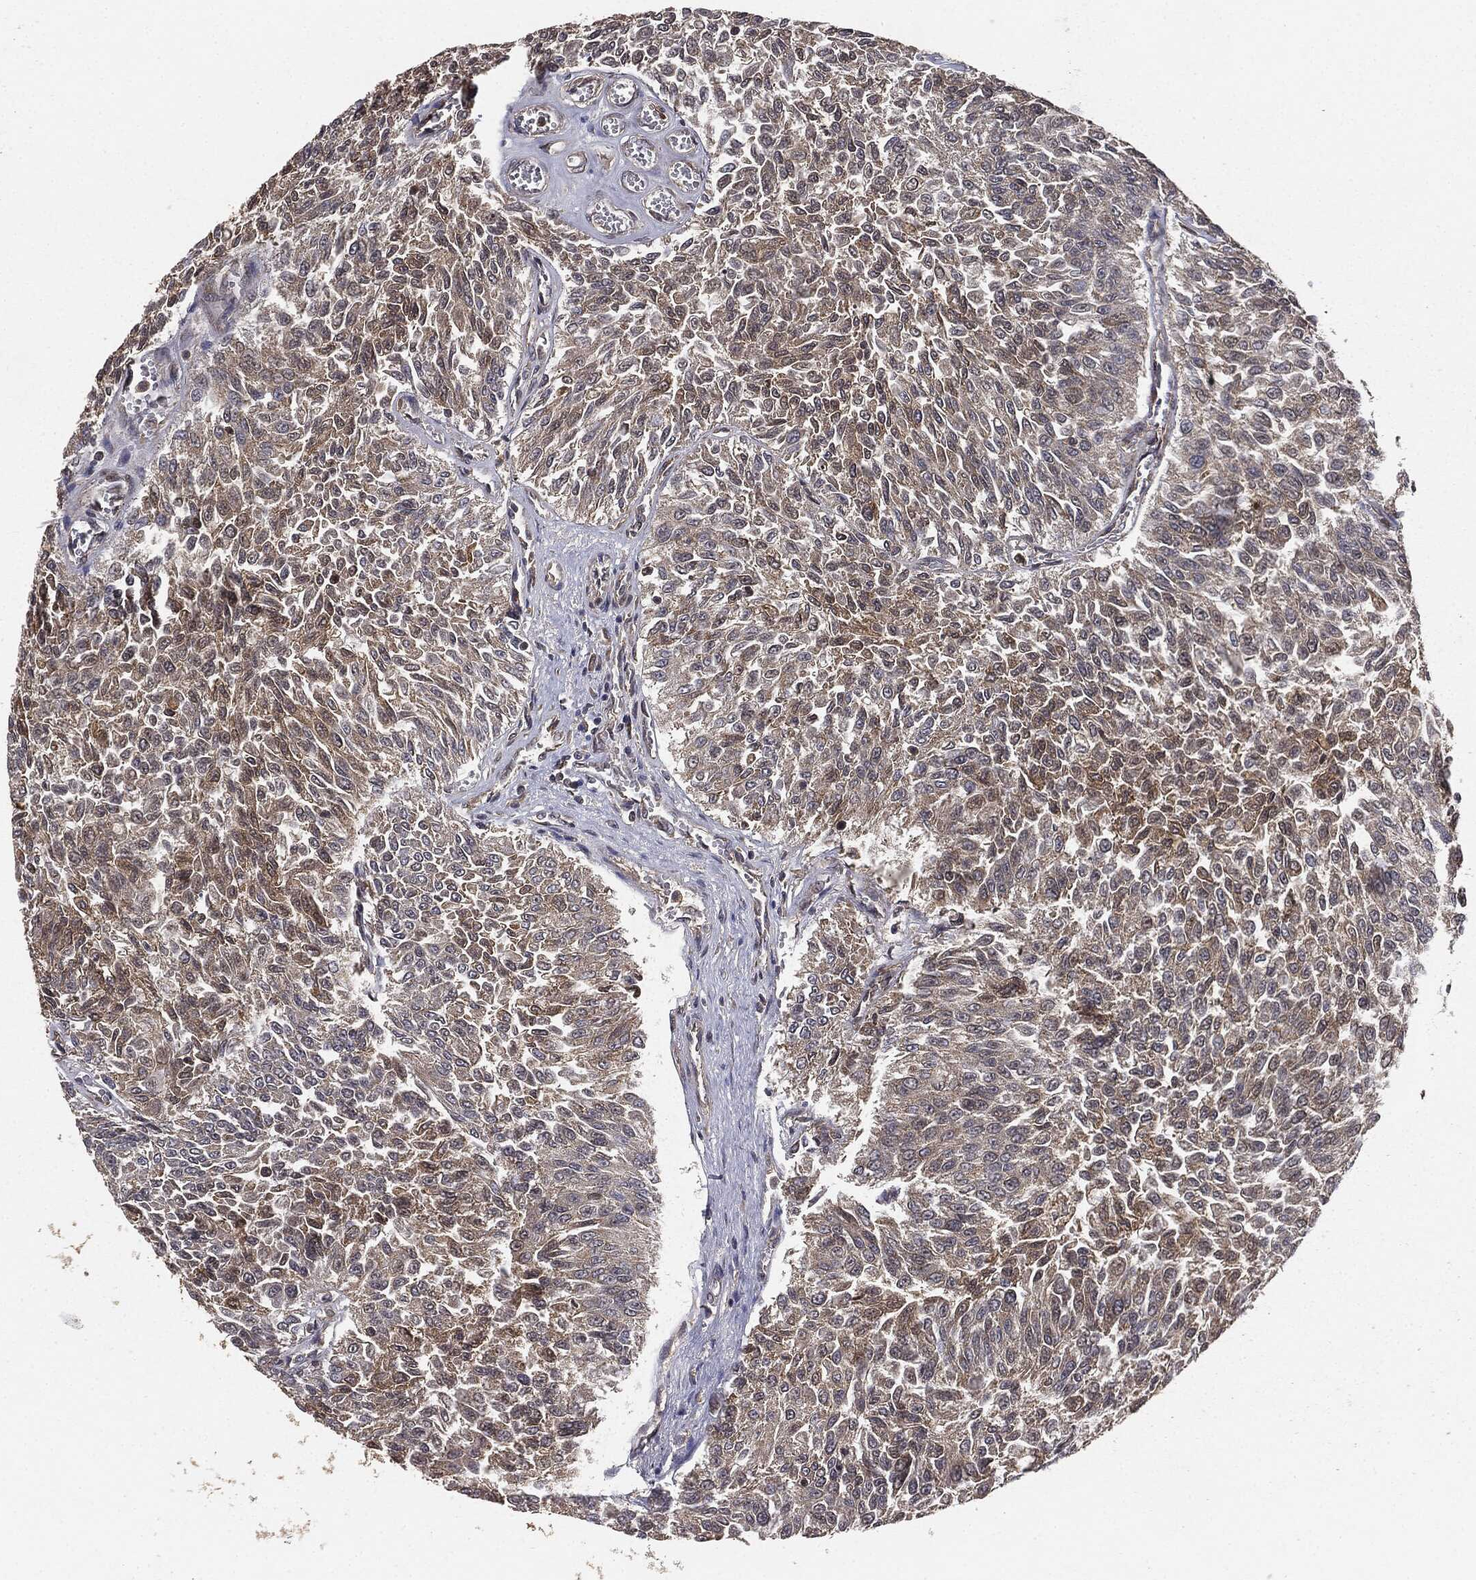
{"staining": {"intensity": "moderate", "quantity": "<25%", "location": "cytoplasmic/membranous"}, "tissue": "urothelial cancer", "cell_type": "Tumor cells", "image_type": "cancer", "snomed": [{"axis": "morphology", "description": "Urothelial carcinoma, Low grade"}, {"axis": "topography", "description": "Urinary bladder"}], "caption": "Low-grade urothelial carcinoma stained with a protein marker demonstrates moderate staining in tumor cells.", "gene": "MIER2", "patient": {"sex": "male", "age": 78}}